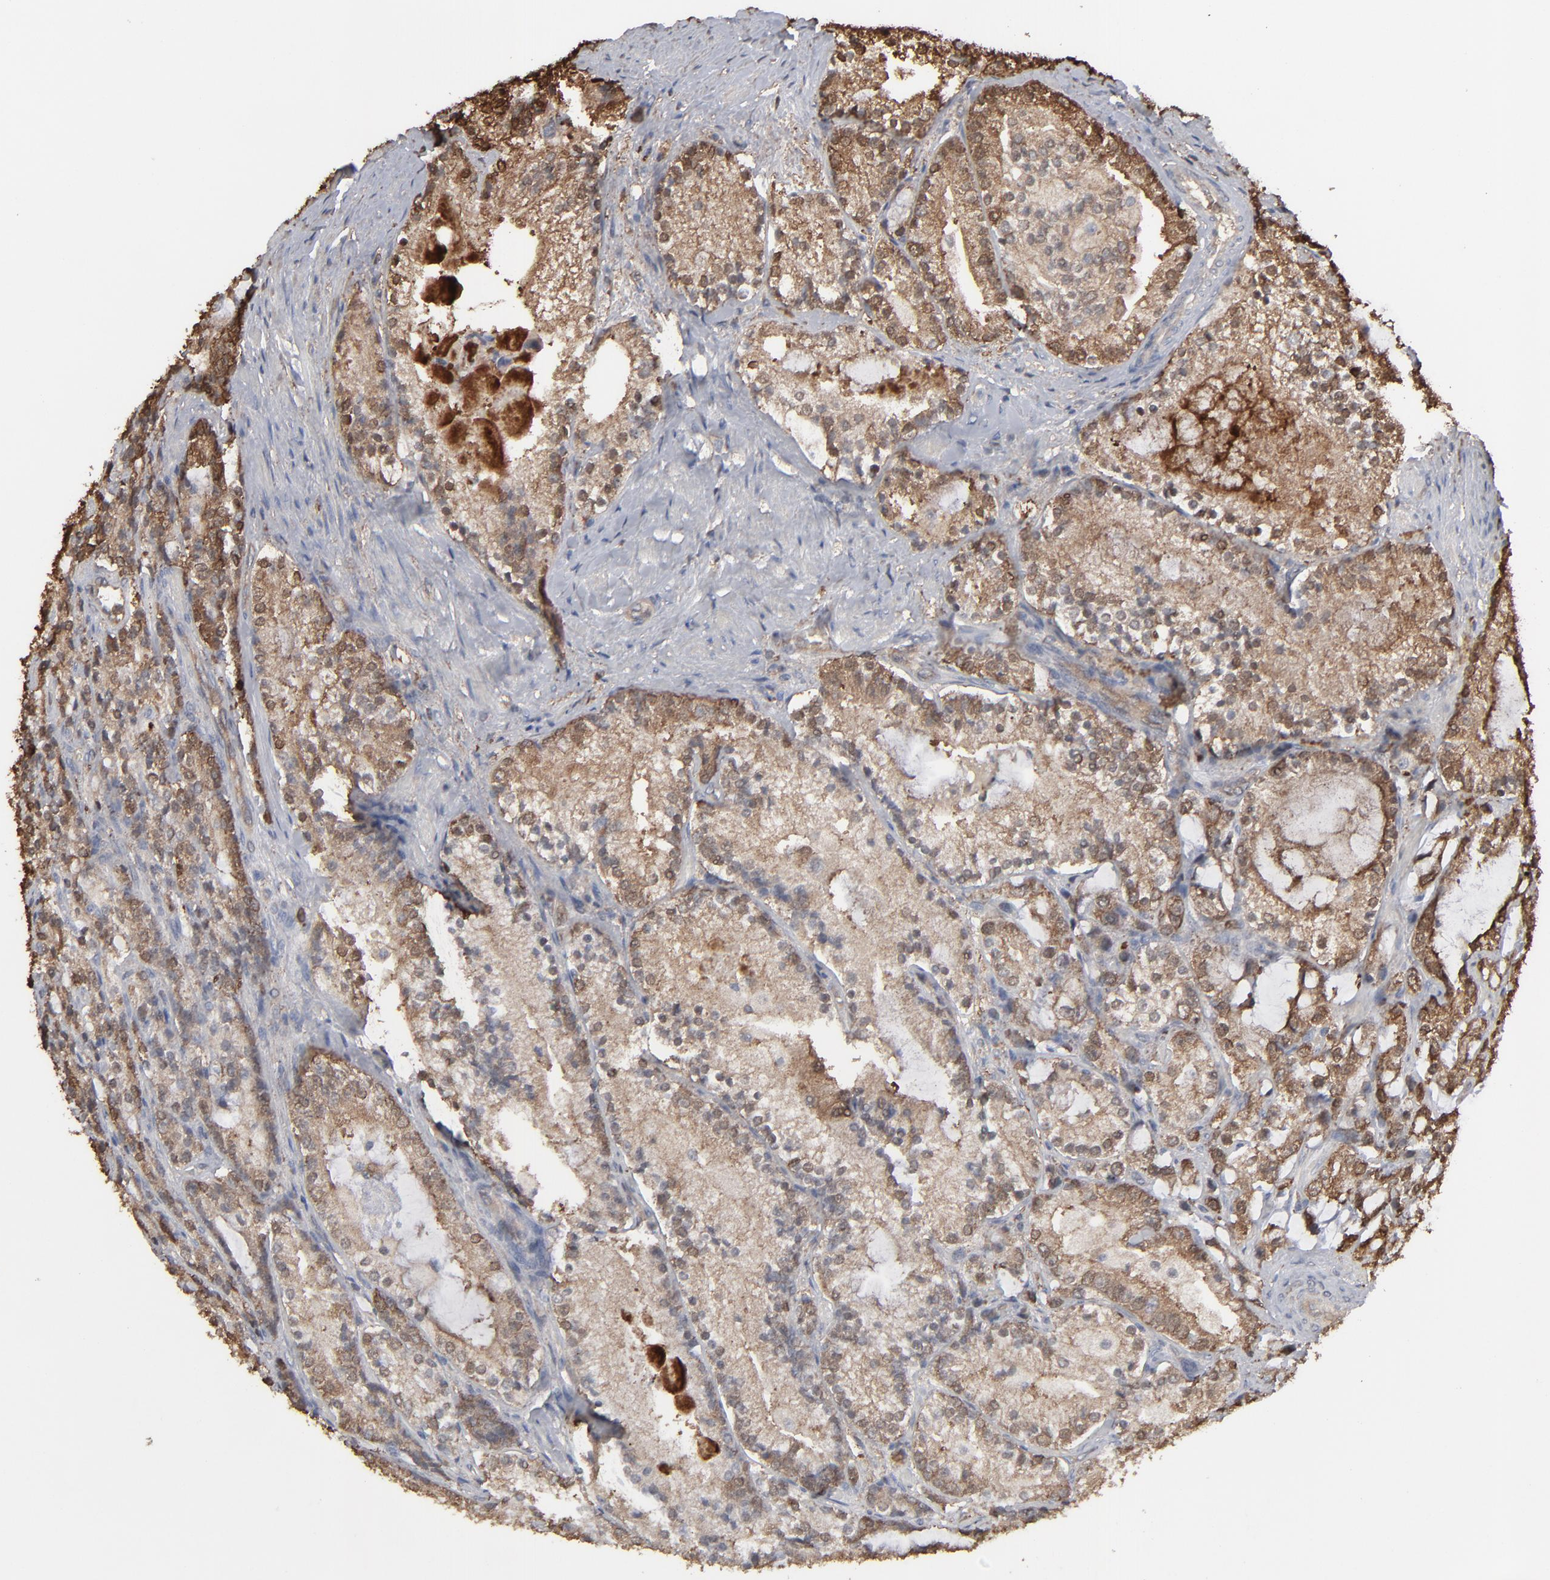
{"staining": {"intensity": "moderate", "quantity": ">75%", "location": "cytoplasmic/membranous,nuclear"}, "tissue": "prostate cancer", "cell_type": "Tumor cells", "image_type": "cancer", "snomed": [{"axis": "morphology", "description": "Adenocarcinoma, High grade"}, {"axis": "topography", "description": "Prostate"}], "caption": "IHC (DAB) staining of human prostate high-grade adenocarcinoma reveals moderate cytoplasmic/membranous and nuclear protein expression in about >75% of tumor cells. (IHC, brightfield microscopy, high magnification).", "gene": "NME1-NME2", "patient": {"sex": "male", "age": 63}}